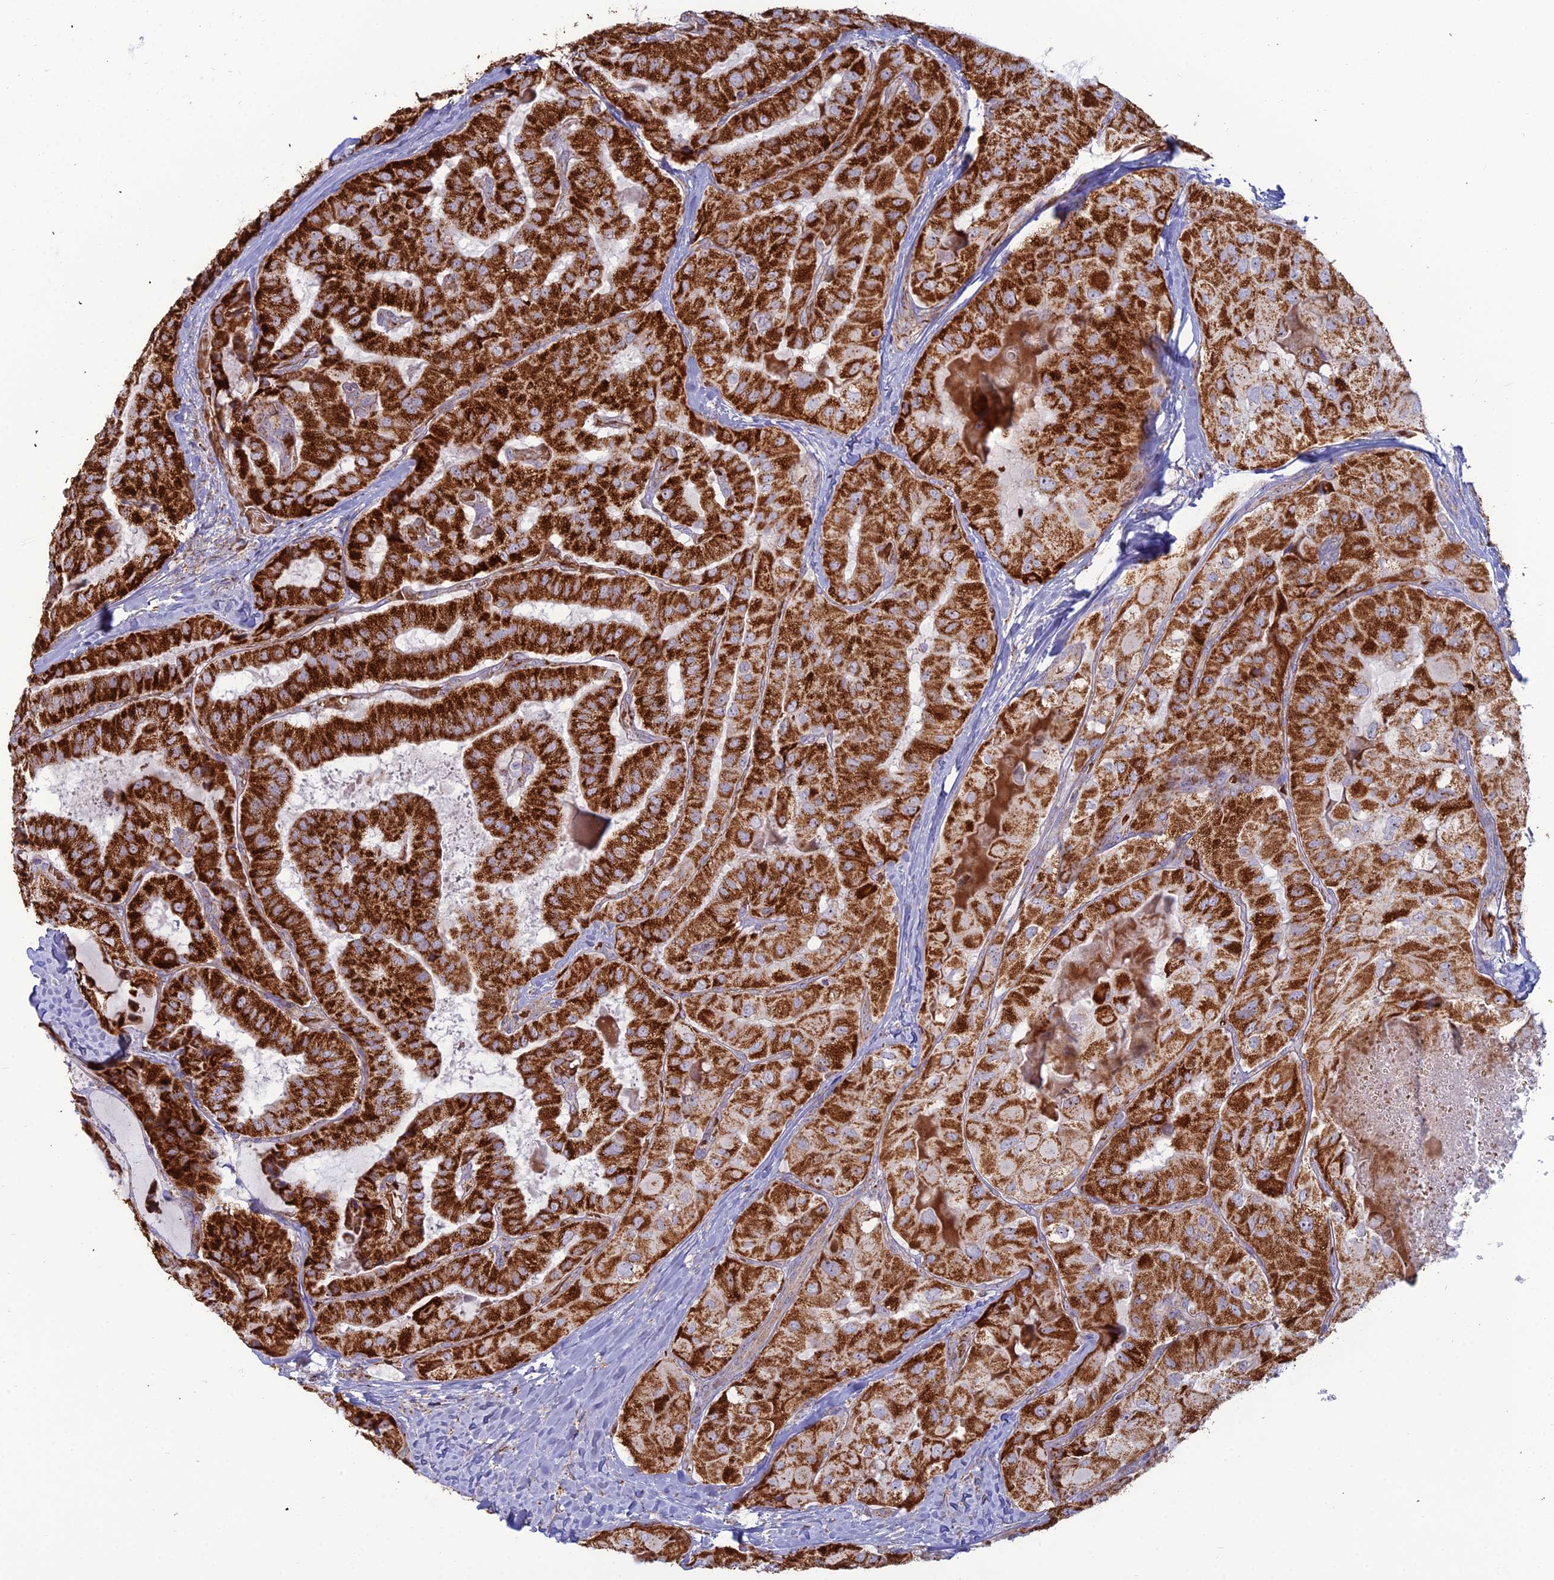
{"staining": {"intensity": "strong", "quantity": ">75%", "location": "cytoplasmic/membranous"}, "tissue": "thyroid cancer", "cell_type": "Tumor cells", "image_type": "cancer", "snomed": [{"axis": "morphology", "description": "Normal tissue, NOS"}, {"axis": "morphology", "description": "Papillary adenocarcinoma, NOS"}, {"axis": "topography", "description": "Thyroid gland"}], "caption": "This image reveals IHC staining of human thyroid cancer, with high strong cytoplasmic/membranous staining in about >75% of tumor cells.", "gene": "SLC35F4", "patient": {"sex": "female", "age": 59}}